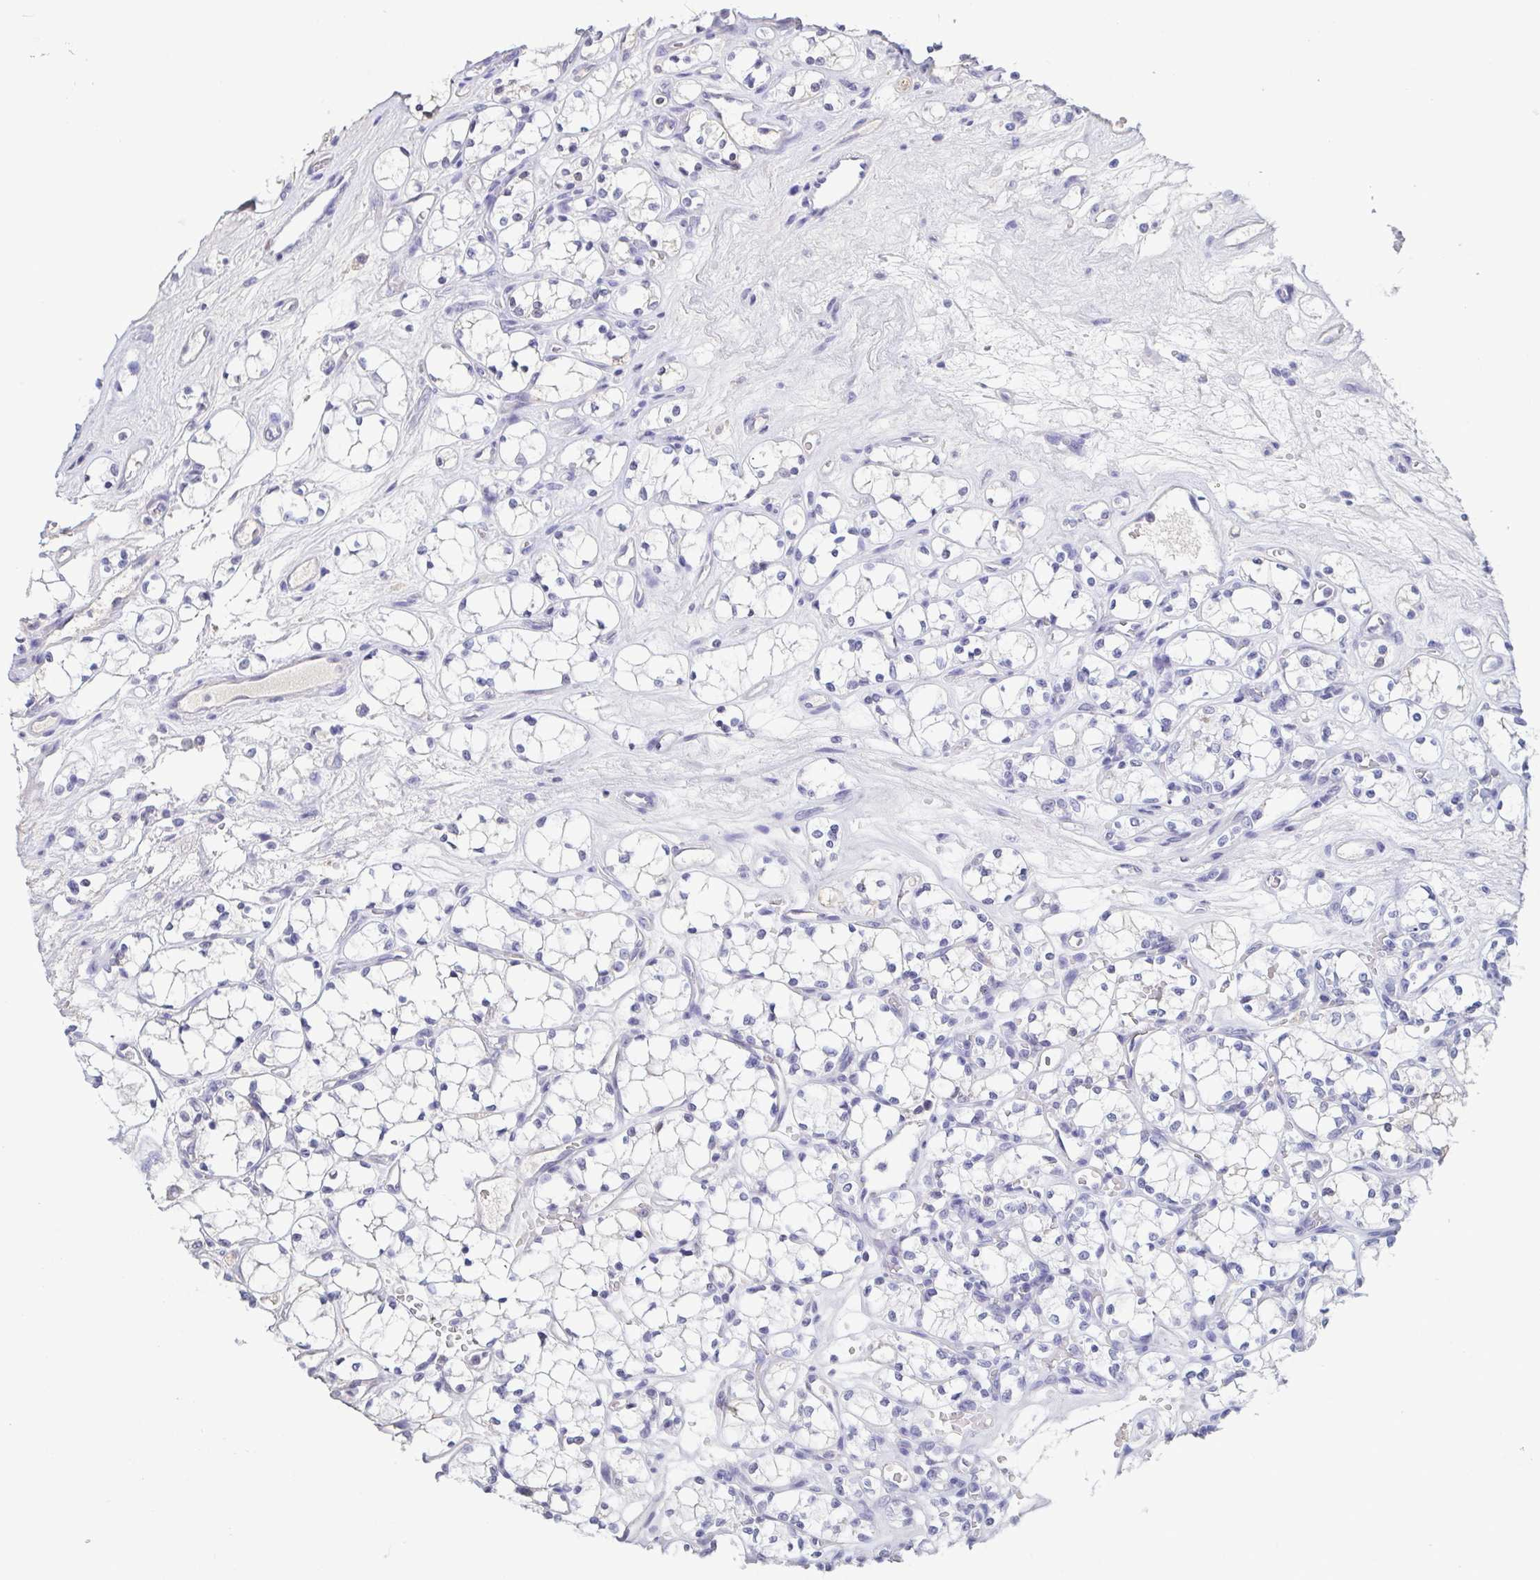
{"staining": {"intensity": "negative", "quantity": "none", "location": "none"}, "tissue": "renal cancer", "cell_type": "Tumor cells", "image_type": "cancer", "snomed": [{"axis": "morphology", "description": "Adenocarcinoma, NOS"}, {"axis": "topography", "description": "Kidney"}], "caption": "A high-resolution histopathology image shows immunohistochemistry (IHC) staining of renal cancer (adenocarcinoma), which demonstrates no significant staining in tumor cells.", "gene": "TREH", "patient": {"sex": "female", "age": 69}}